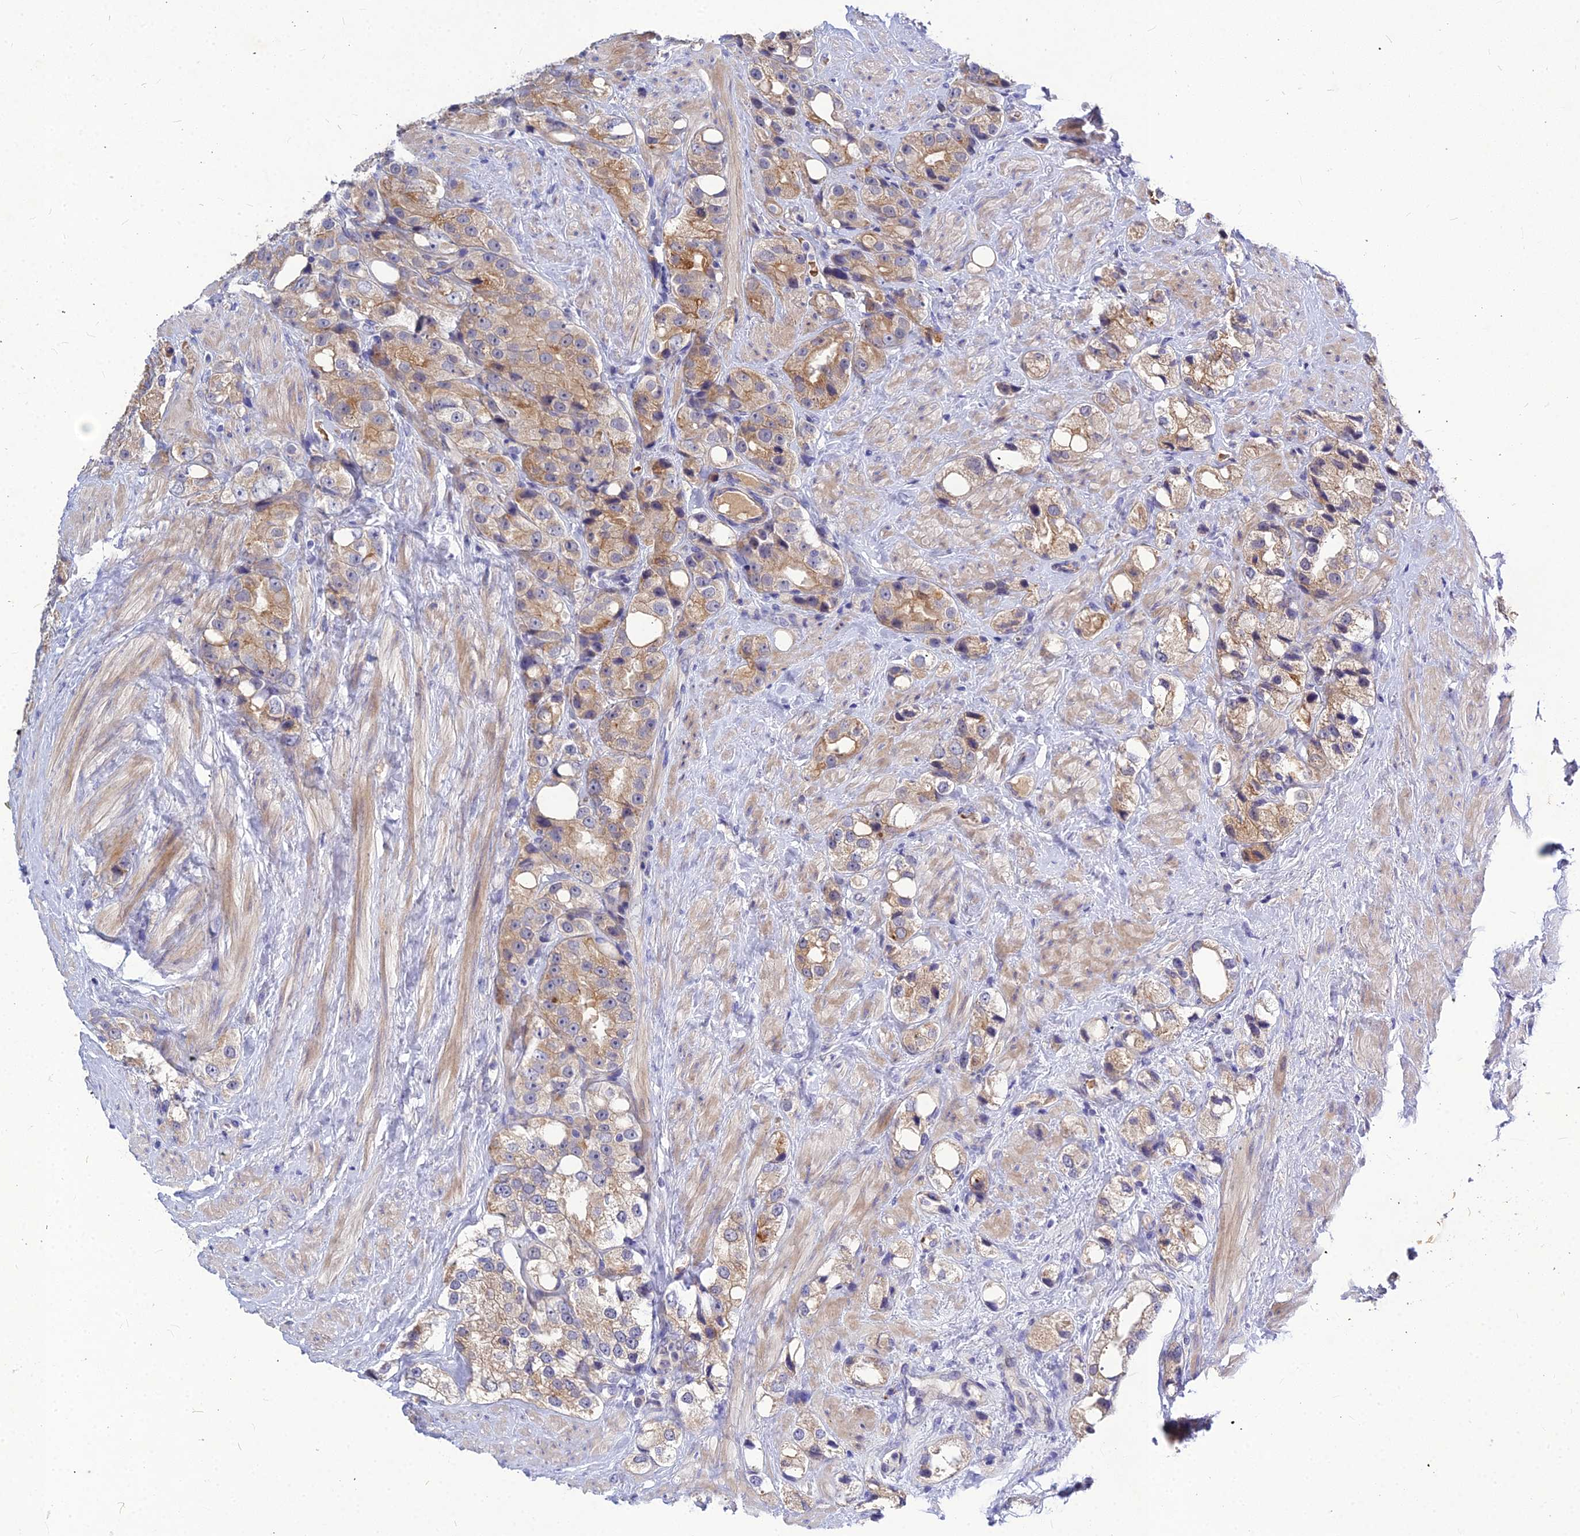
{"staining": {"intensity": "moderate", "quantity": "25%-75%", "location": "cytoplasmic/membranous"}, "tissue": "prostate cancer", "cell_type": "Tumor cells", "image_type": "cancer", "snomed": [{"axis": "morphology", "description": "Adenocarcinoma, NOS"}, {"axis": "topography", "description": "Prostate"}], "caption": "The photomicrograph exhibits staining of adenocarcinoma (prostate), revealing moderate cytoplasmic/membranous protein expression (brown color) within tumor cells. (Brightfield microscopy of DAB IHC at high magnification).", "gene": "DMRTA1", "patient": {"sex": "male", "age": 79}}